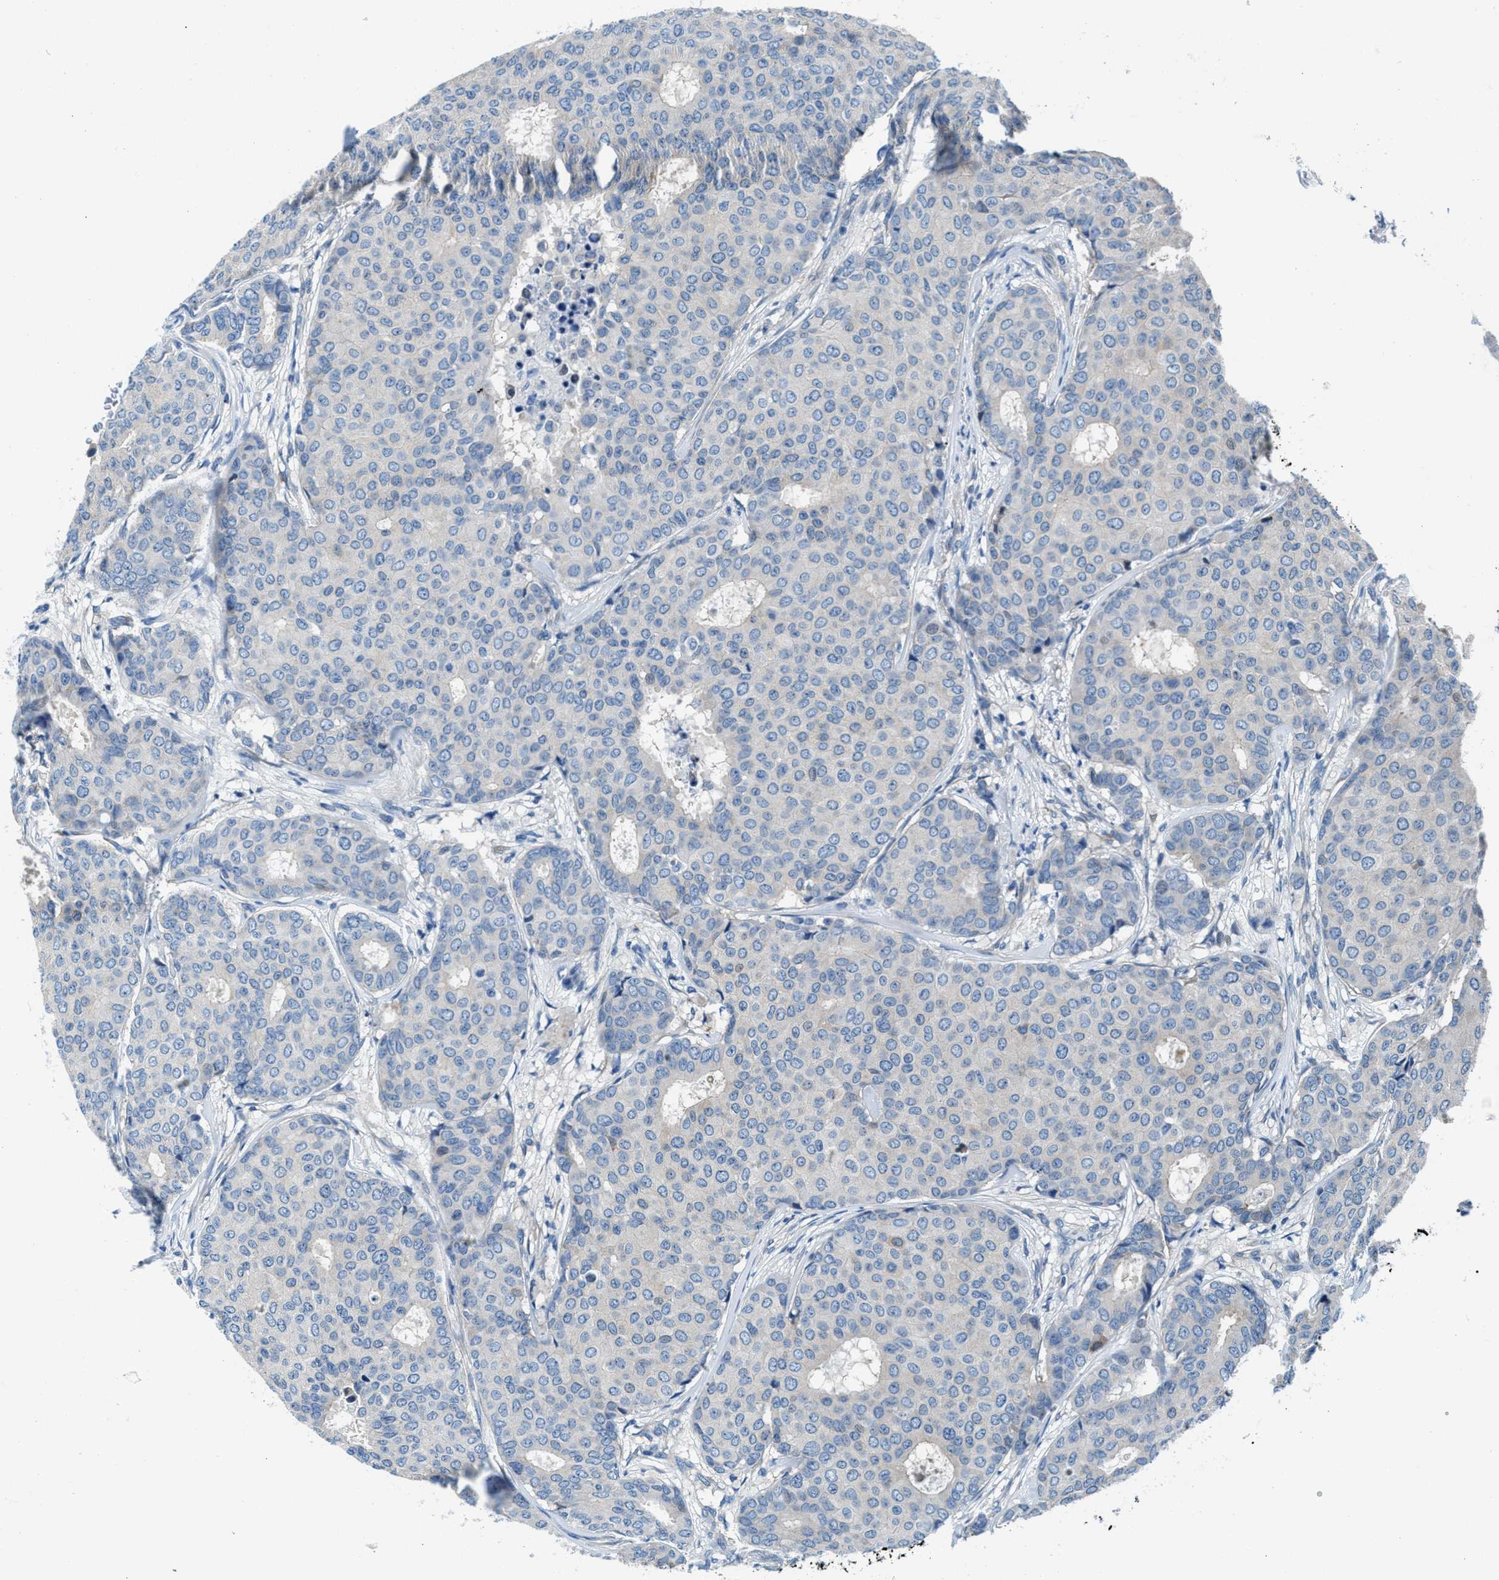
{"staining": {"intensity": "negative", "quantity": "none", "location": "none"}, "tissue": "breast cancer", "cell_type": "Tumor cells", "image_type": "cancer", "snomed": [{"axis": "morphology", "description": "Duct carcinoma"}, {"axis": "topography", "description": "Breast"}], "caption": "This is an immunohistochemistry photomicrograph of breast cancer. There is no staining in tumor cells.", "gene": "CDRT4", "patient": {"sex": "female", "age": 75}}